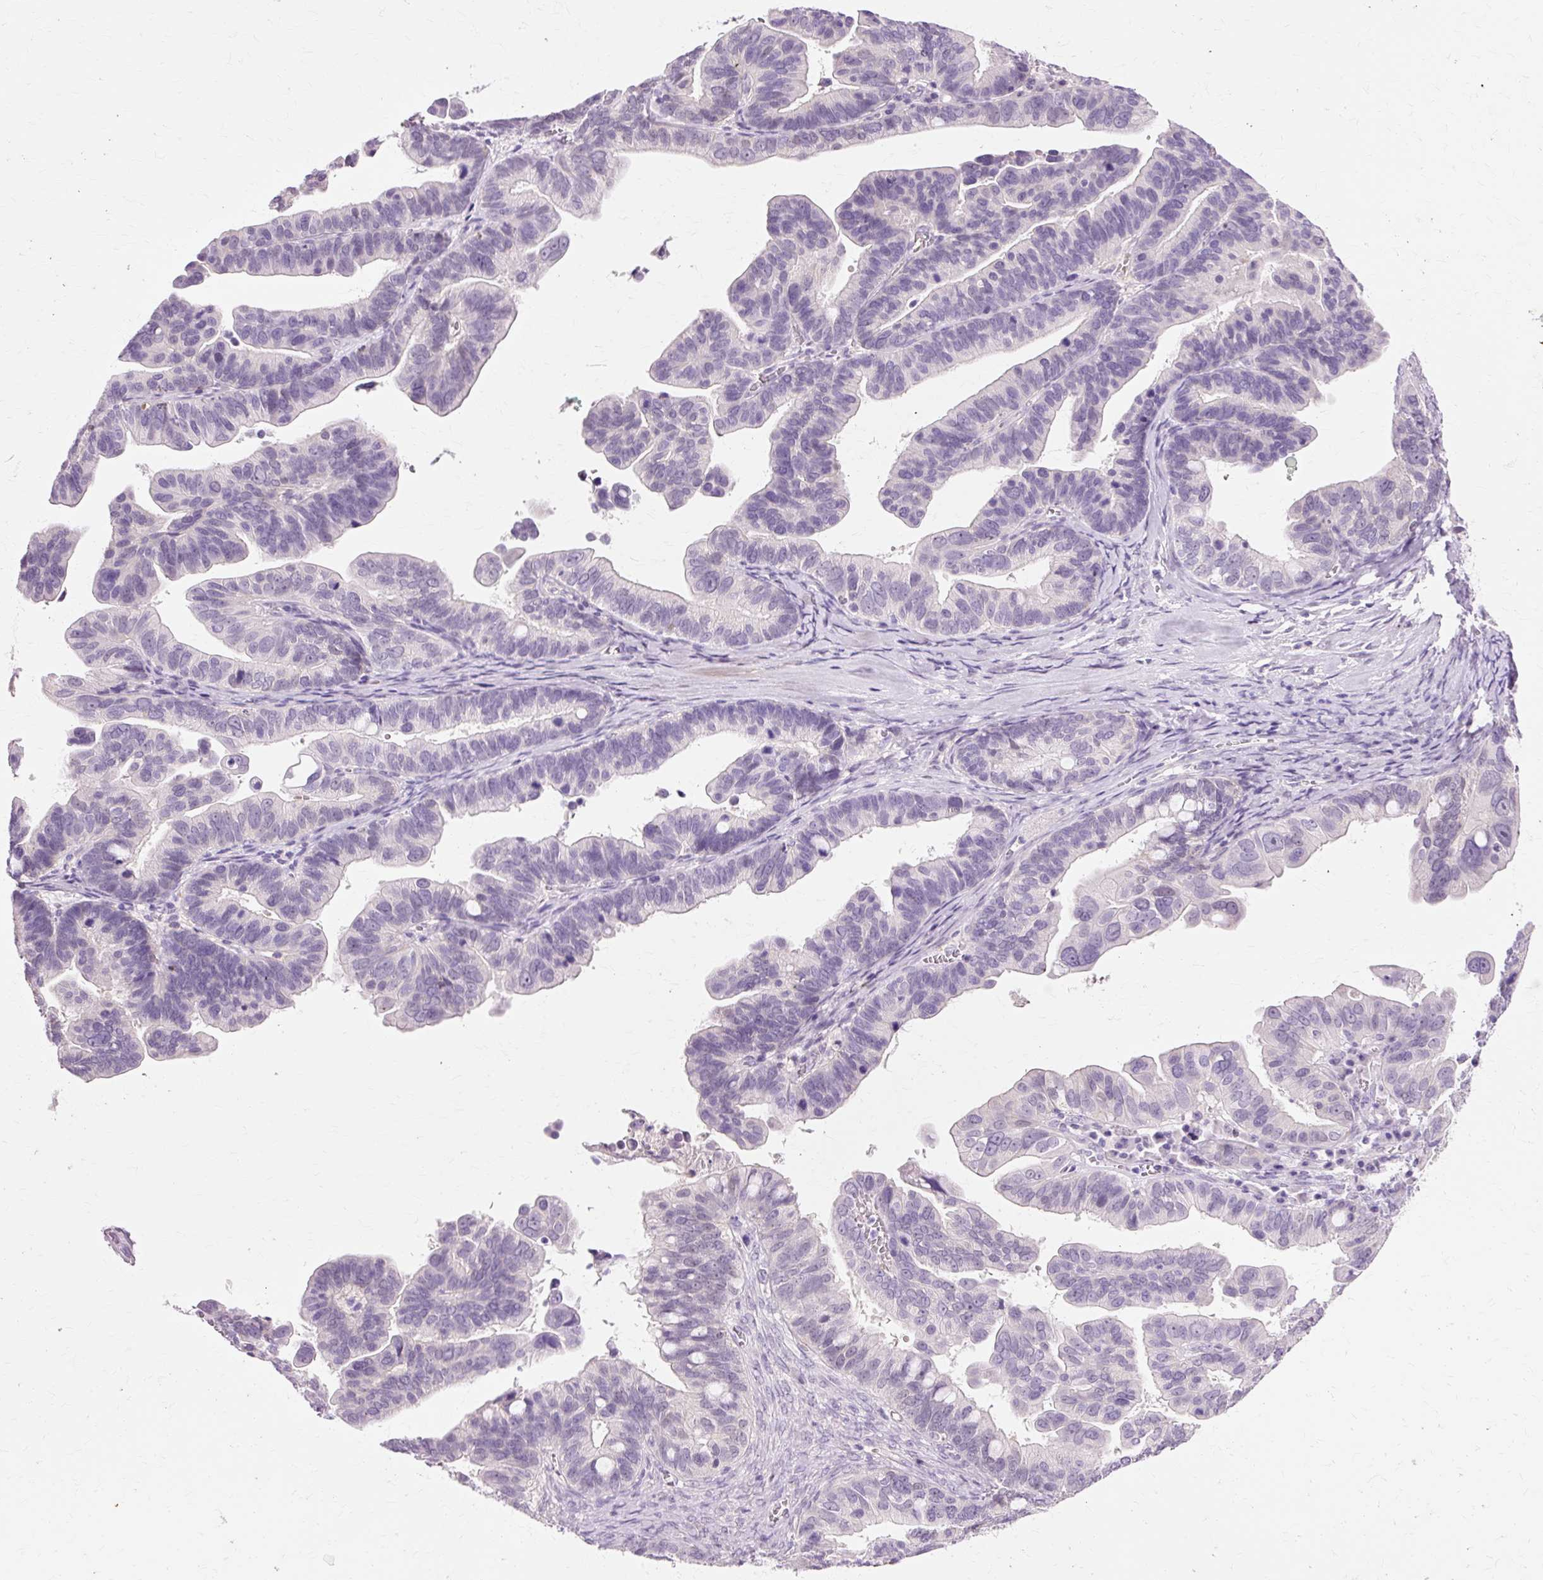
{"staining": {"intensity": "negative", "quantity": "none", "location": "none"}, "tissue": "ovarian cancer", "cell_type": "Tumor cells", "image_type": "cancer", "snomed": [{"axis": "morphology", "description": "Cystadenocarcinoma, serous, NOS"}, {"axis": "topography", "description": "Ovary"}], "caption": "An immunohistochemistry micrograph of ovarian cancer is shown. There is no staining in tumor cells of ovarian cancer.", "gene": "VN1R2", "patient": {"sex": "female", "age": 56}}